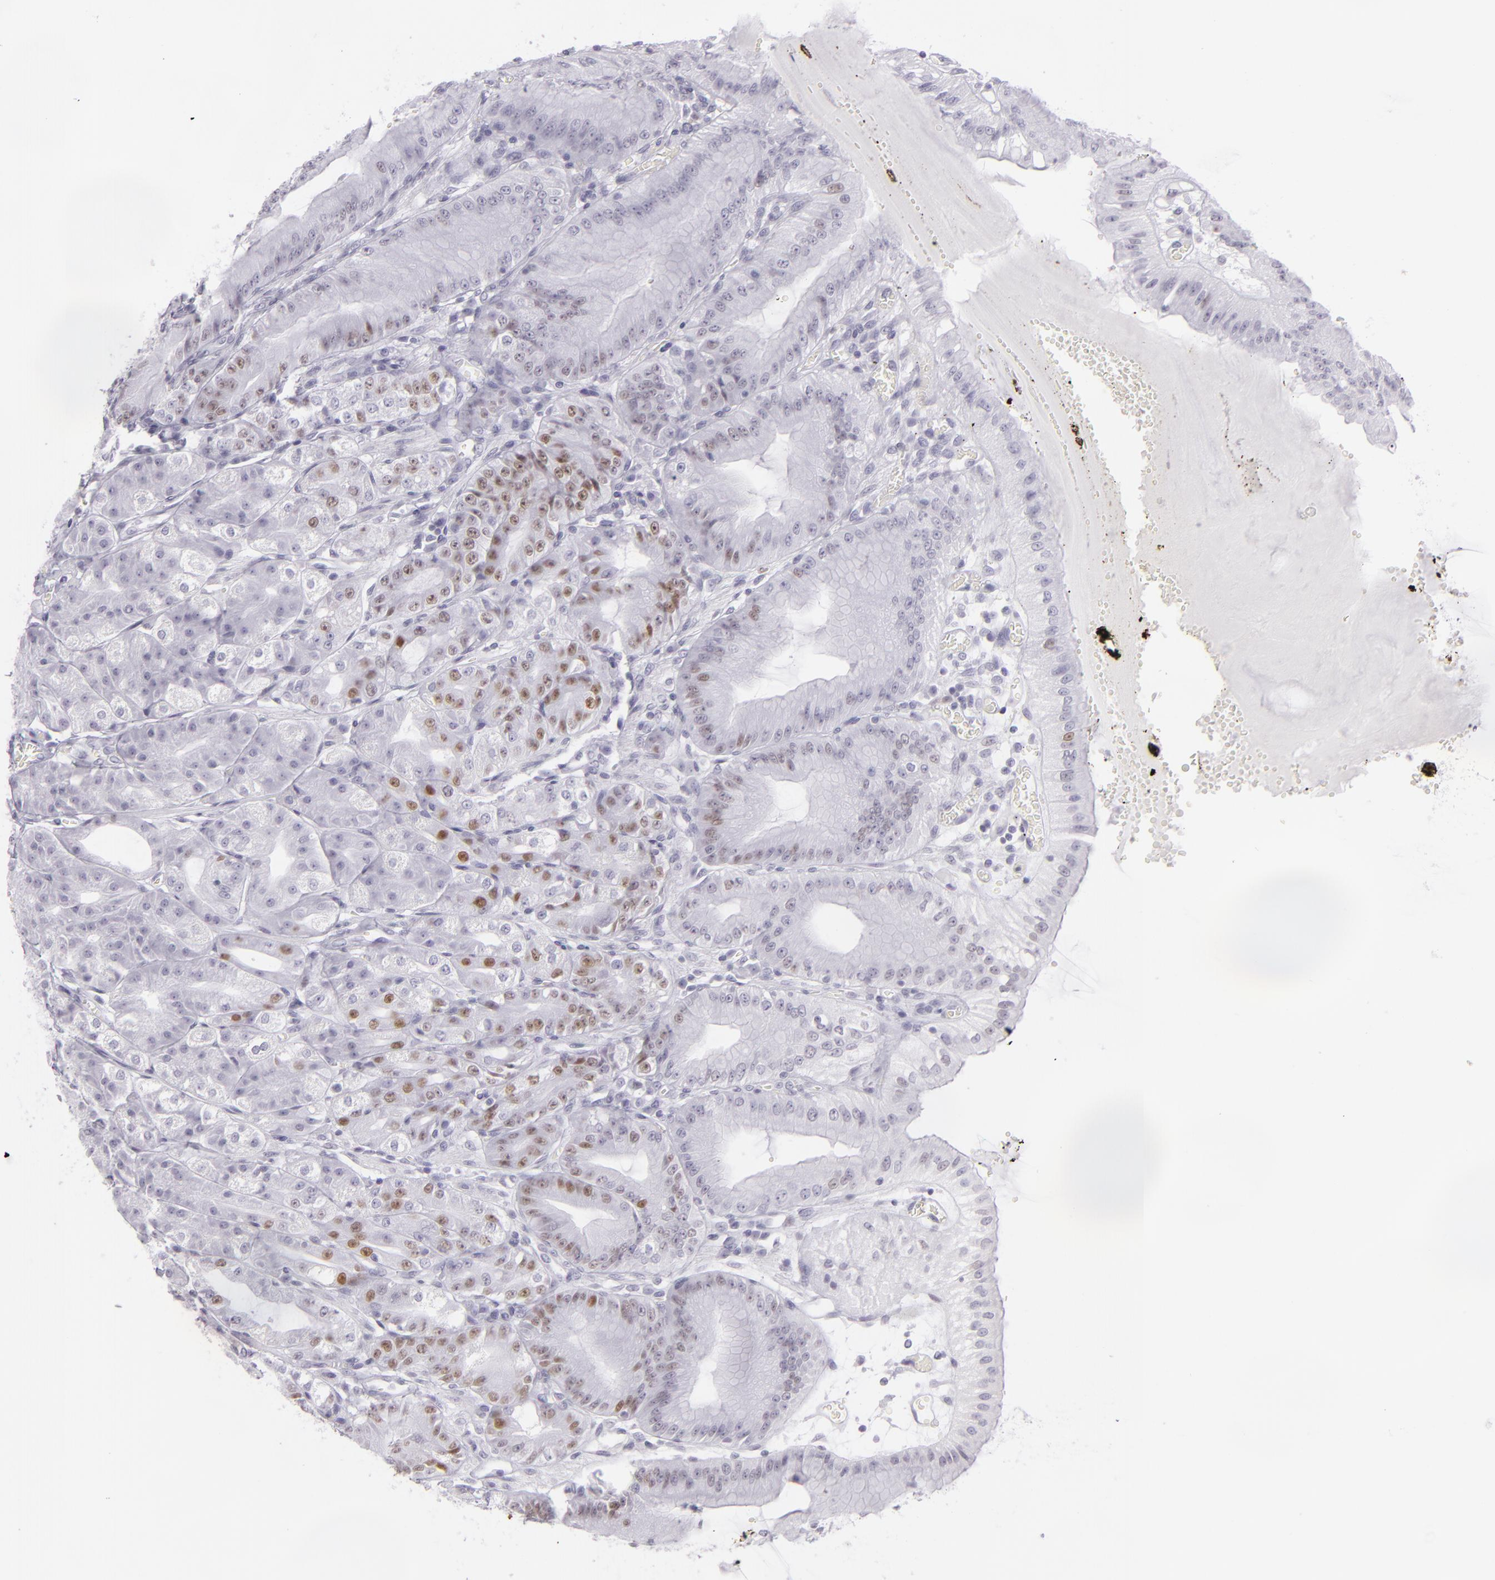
{"staining": {"intensity": "weak", "quantity": "<25%", "location": "nuclear"}, "tissue": "stomach", "cell_type": "Glandular cells", "image_type": "normal", "snomed": [{"axis": "morphology", "description": "Normal tissue, NOS"}, {"axis": "topography", "description": "Stomach, lower"}], "caption": "DAB (3,3'-diaminobenzidine) immunohistochemical staining of normal human stomach demonstrates no significant positivity in glandular cells.", "gene": "MCM3", "patient": {"sex": "male", "age": 71}}